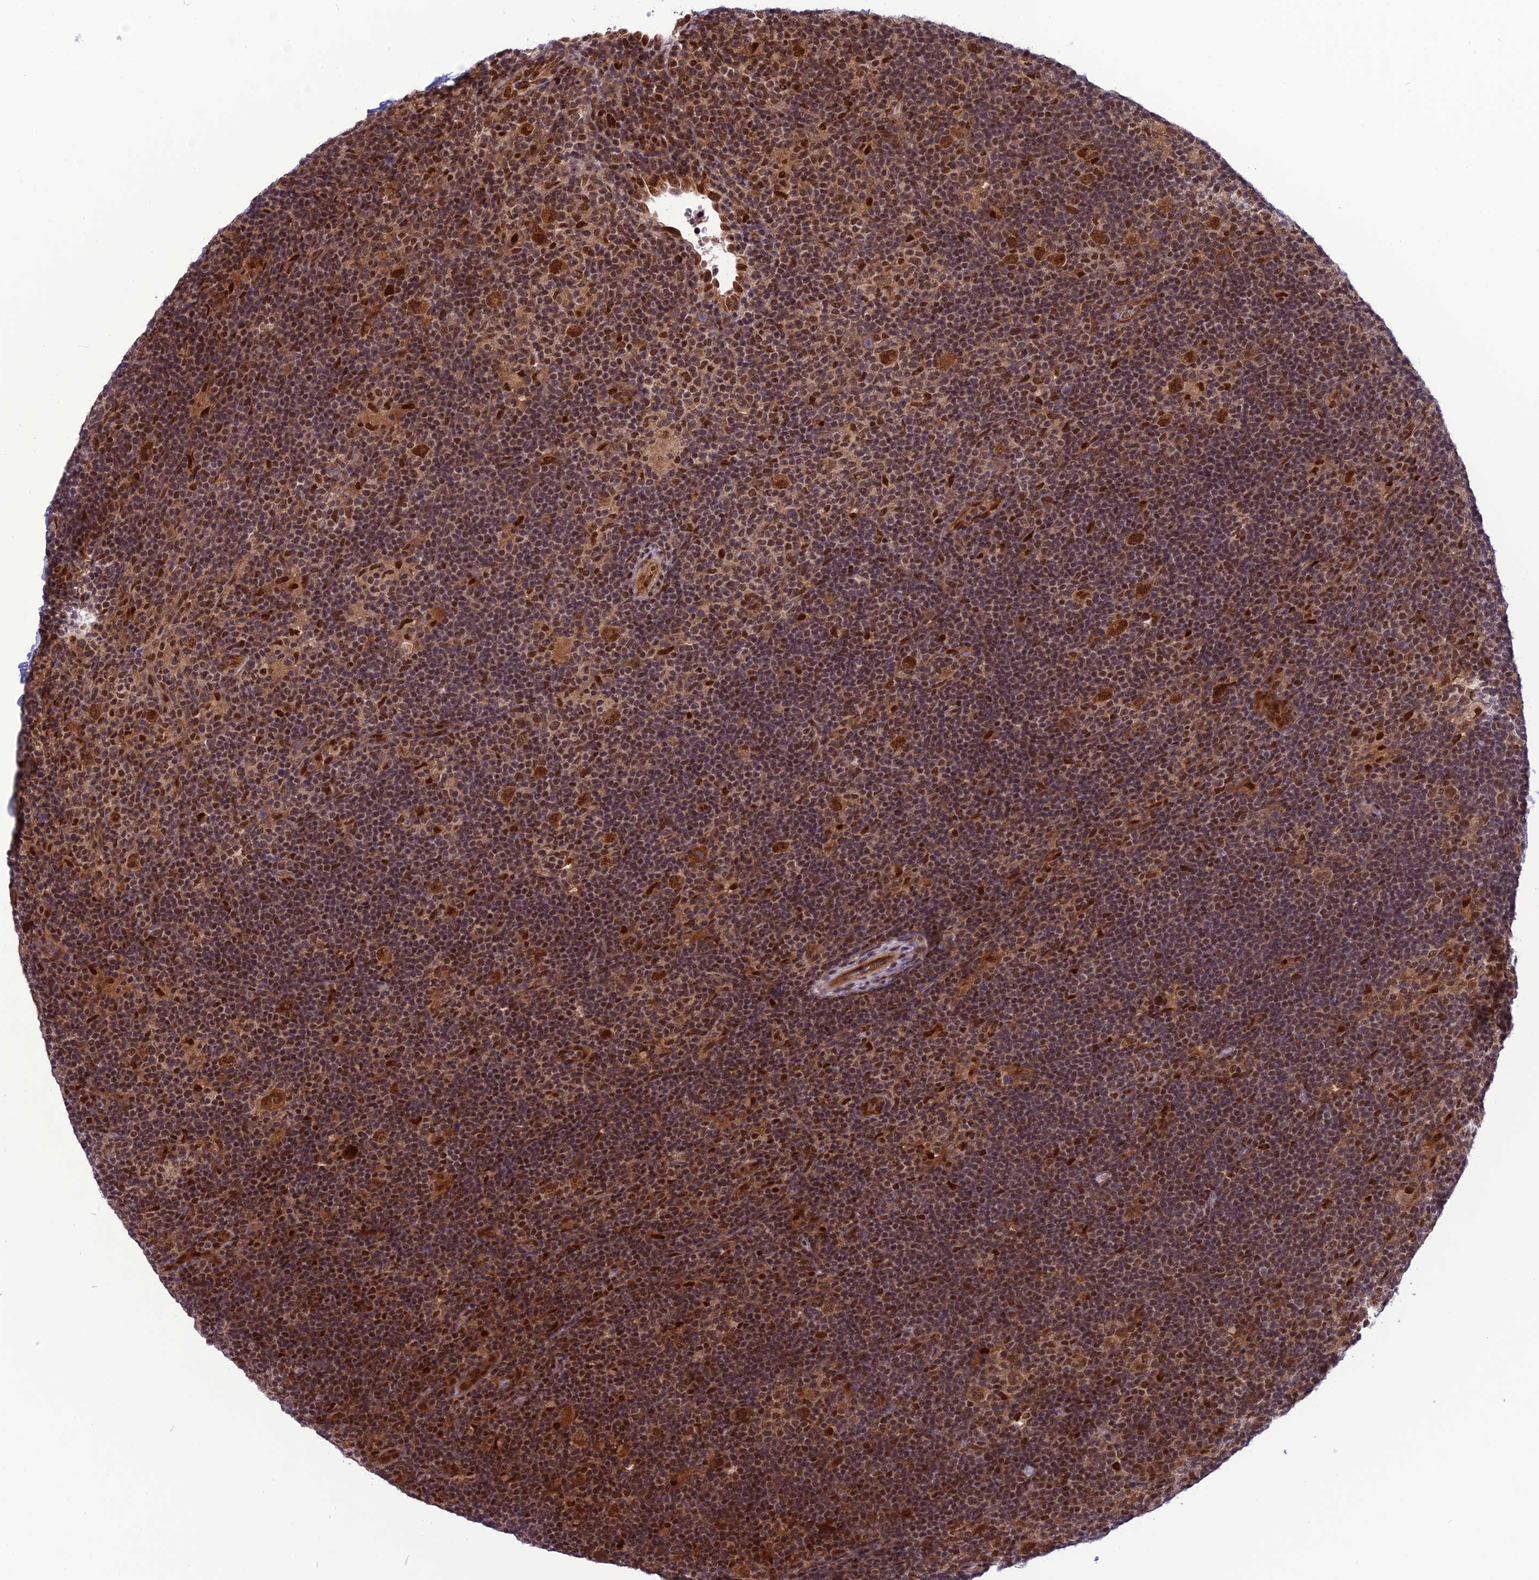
{"staining": {"intensity": "strong", "quantity": ">75%", "location": "cytoplasmic/membranous,nuclear"}, "tissue": "lymphoma", "cell_type": "Tumor cells", "image_type": "cancer", "snomed": [{"axis": "morphology", "description": "Hodgkin's disease, NOS"}, {"axis": "topography", "description": "Lymph node"}], "caption": "Strong cytoplasmic/membranous and nuclear protein staining is identified in approximately >75% of tumor cells in Hodgkin's disease.", "gene": "RTRAF", "patient": {"sex": "female", "age": 57}}